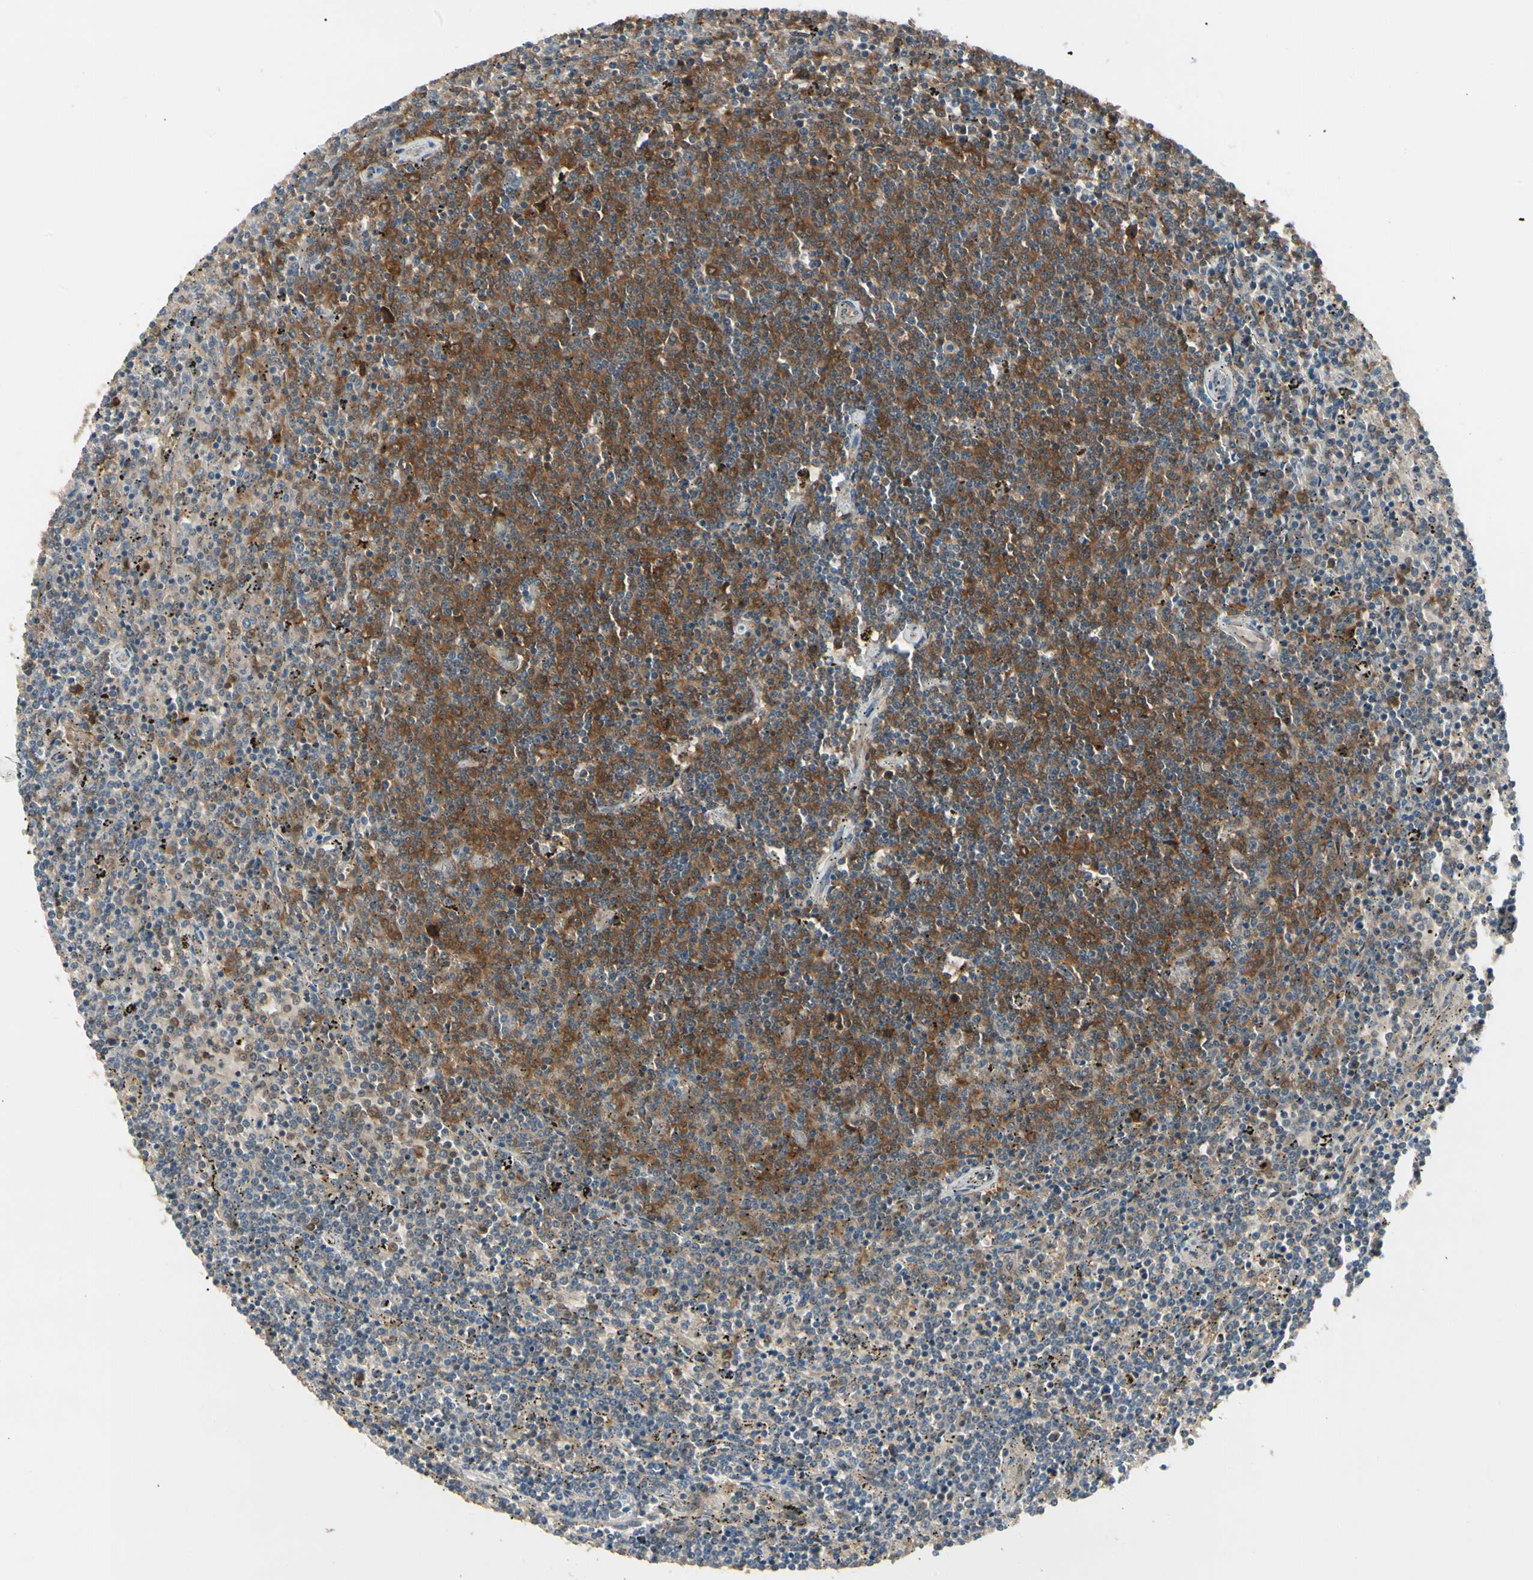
{"staining": {"intensity": "moderate", "quantity": "25%-75%", "location": "cytoplasmic/membranous"}, "tissue": "lymphoma", "cell_type": "Tumor cells", "image_type": "cancer", "snomed": [{"axis": "morphology", "description": "Malignant lymphoma, non-Hodgkin's type, Low grade"}, {"axis": "topography", "description": "Spleen"}], "caption": "Human lymphoma stained with a brown dye exhibits moderate cytoplasmic/membranous positive expression in approximately 25%-75% of tumor cells.", "gene": "NME1-NME2", "patient": {"sex": "female", "age": 50}}